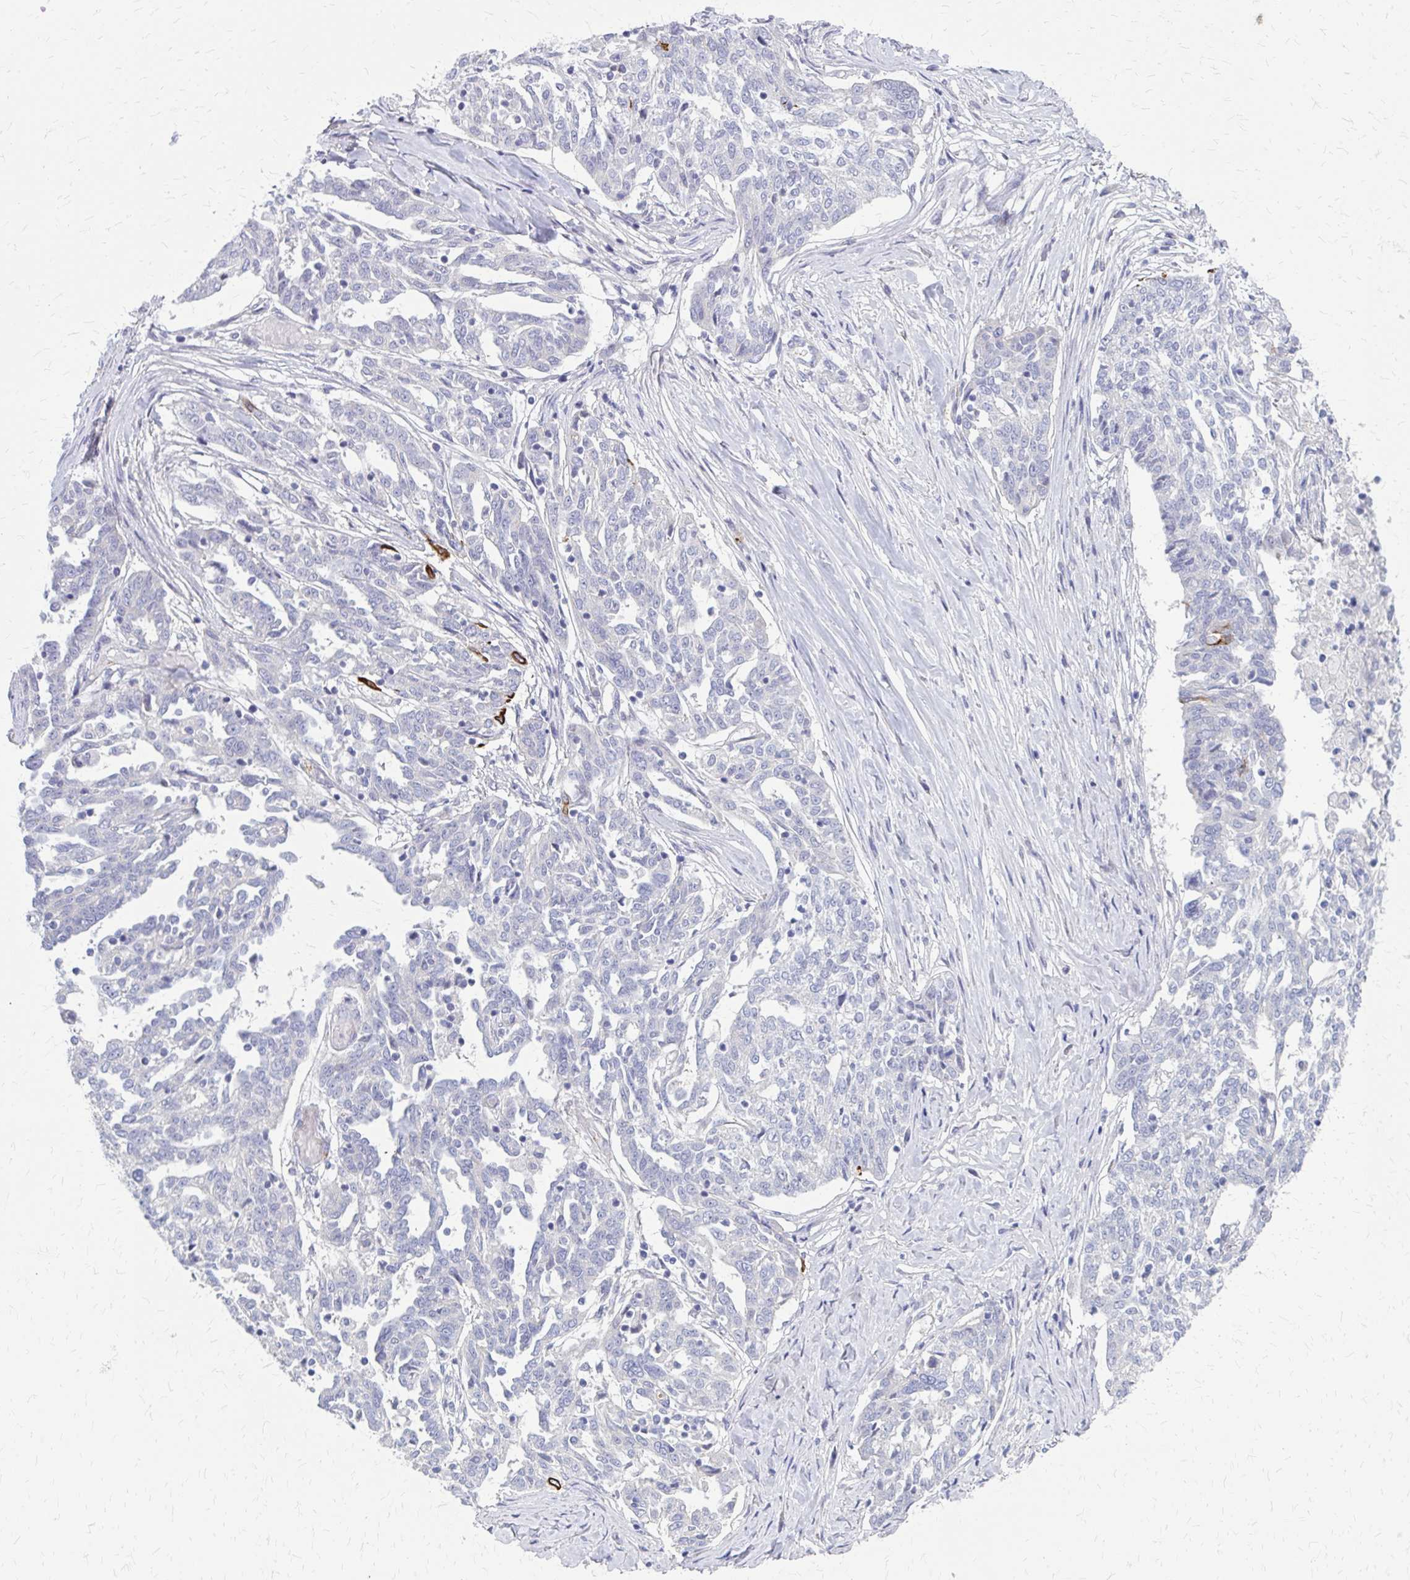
{"staining": {"intensity": "negative", "quantity": "none", "location": "none"}, "tissue": "ovarian cancer", "cell_type": "Tumor cells", "image_type": "cancer", "snomed": [{"axis": "morphology", "description": "Cystadenocarcinoma, serous, NOS"}, {"axis": "topography", "description": "Ovary"}], "caption": "The micrograph displays no staining of tumor cells in ovarian serous cystadenocarcinoma.", "gene": "GLYATL2", "patient": {"sex": "female", "age": 67}}